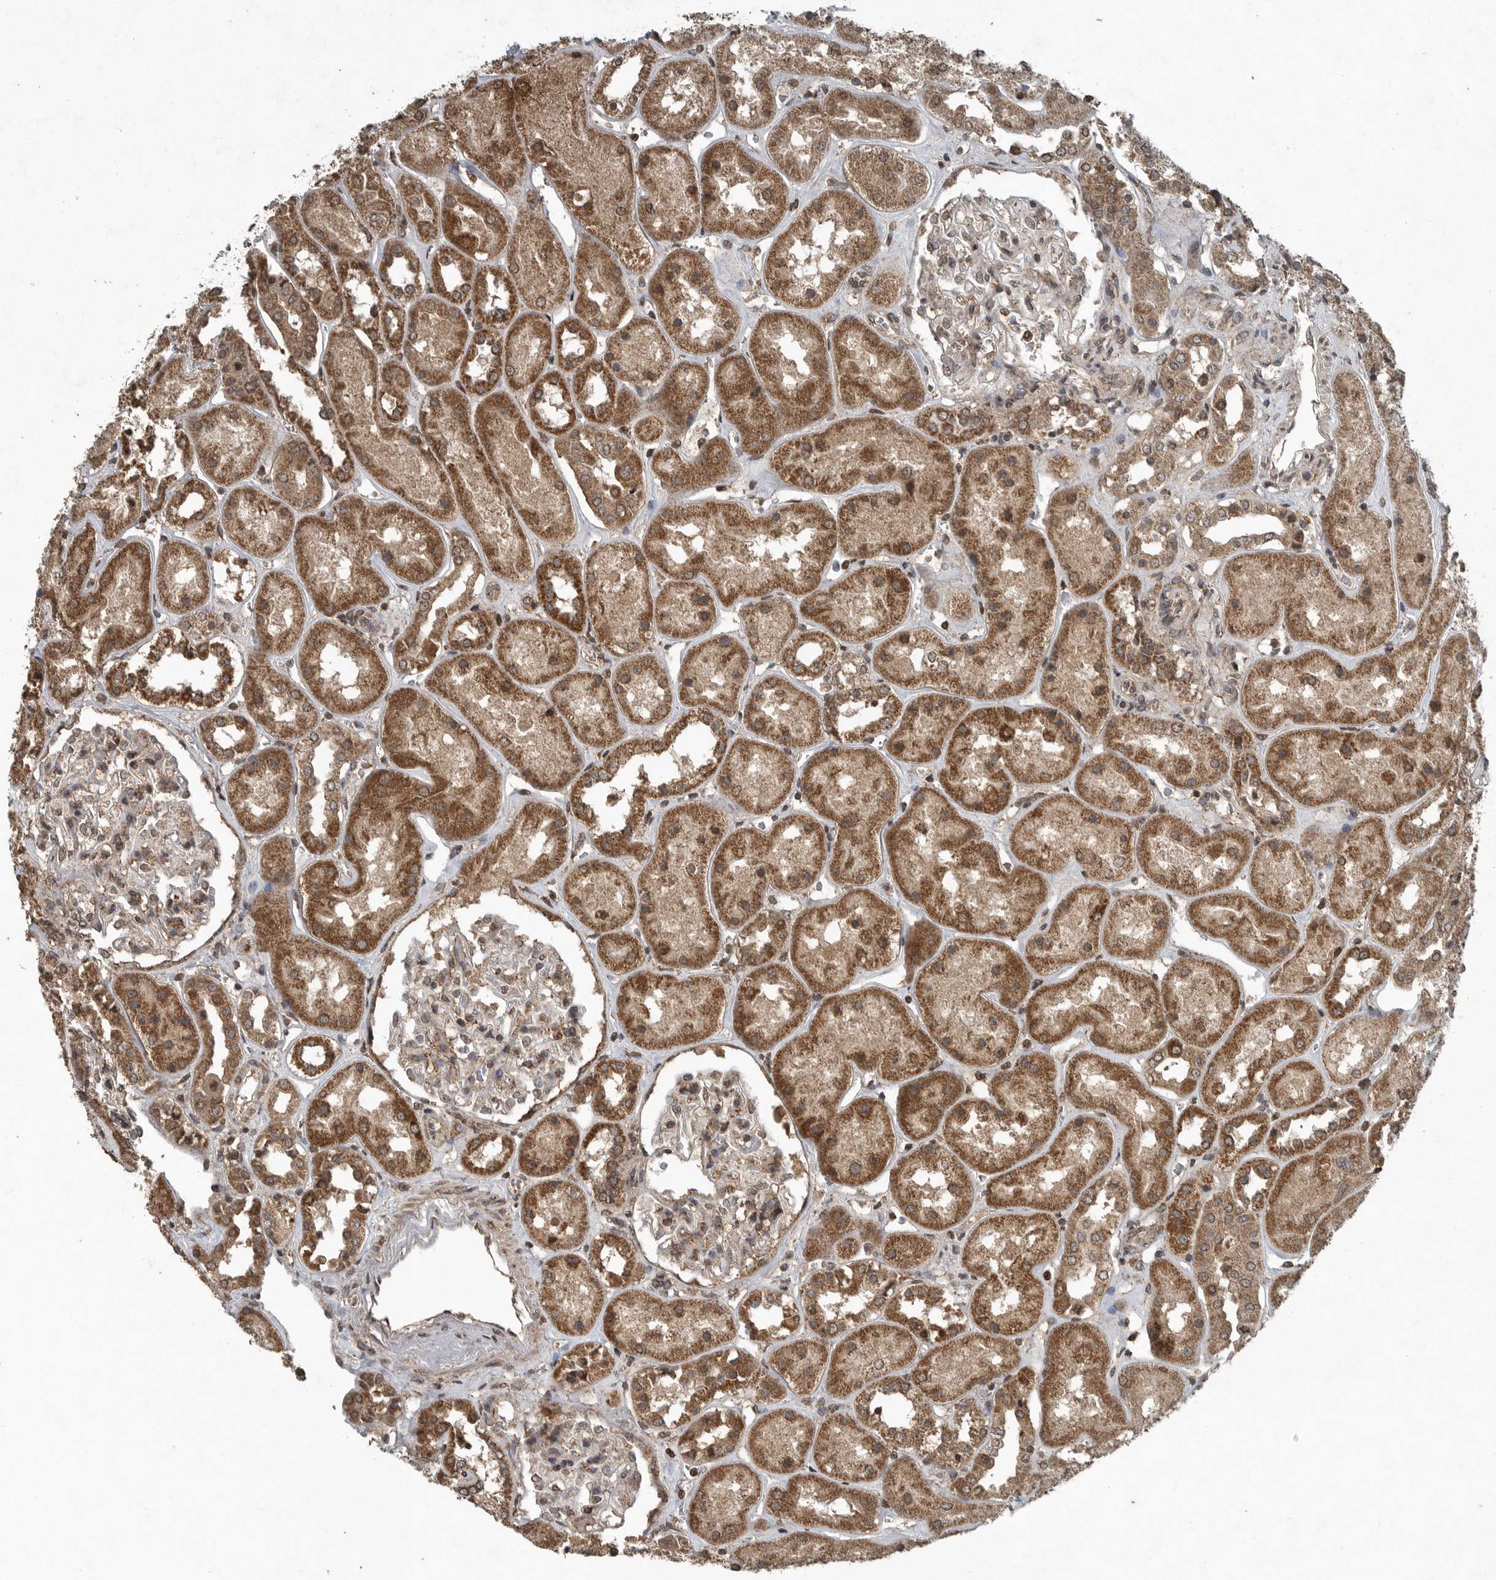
{"staining": {"intensity": "moderate", "quantity": "25%-75%", "location": "cytoplasmic/membranous"}, "tissue": "kidney", "cell_type": "Cells in glomeruli", "image_type": "normal", "snomed": [{"axis": "morphology", "description": "Normal tissue, NOS"}, {"axis": "topography", "description": "Kidney"}], "caption": "Immunohistochemical staining of benign human kidney displays 25%-75% levels of moderate cytoplasmic/membranous protein expression in about 25%-75% of cells in glomeruli.", "gene": "IL6ST", "patient": {"sex": "male", "age": 70}}